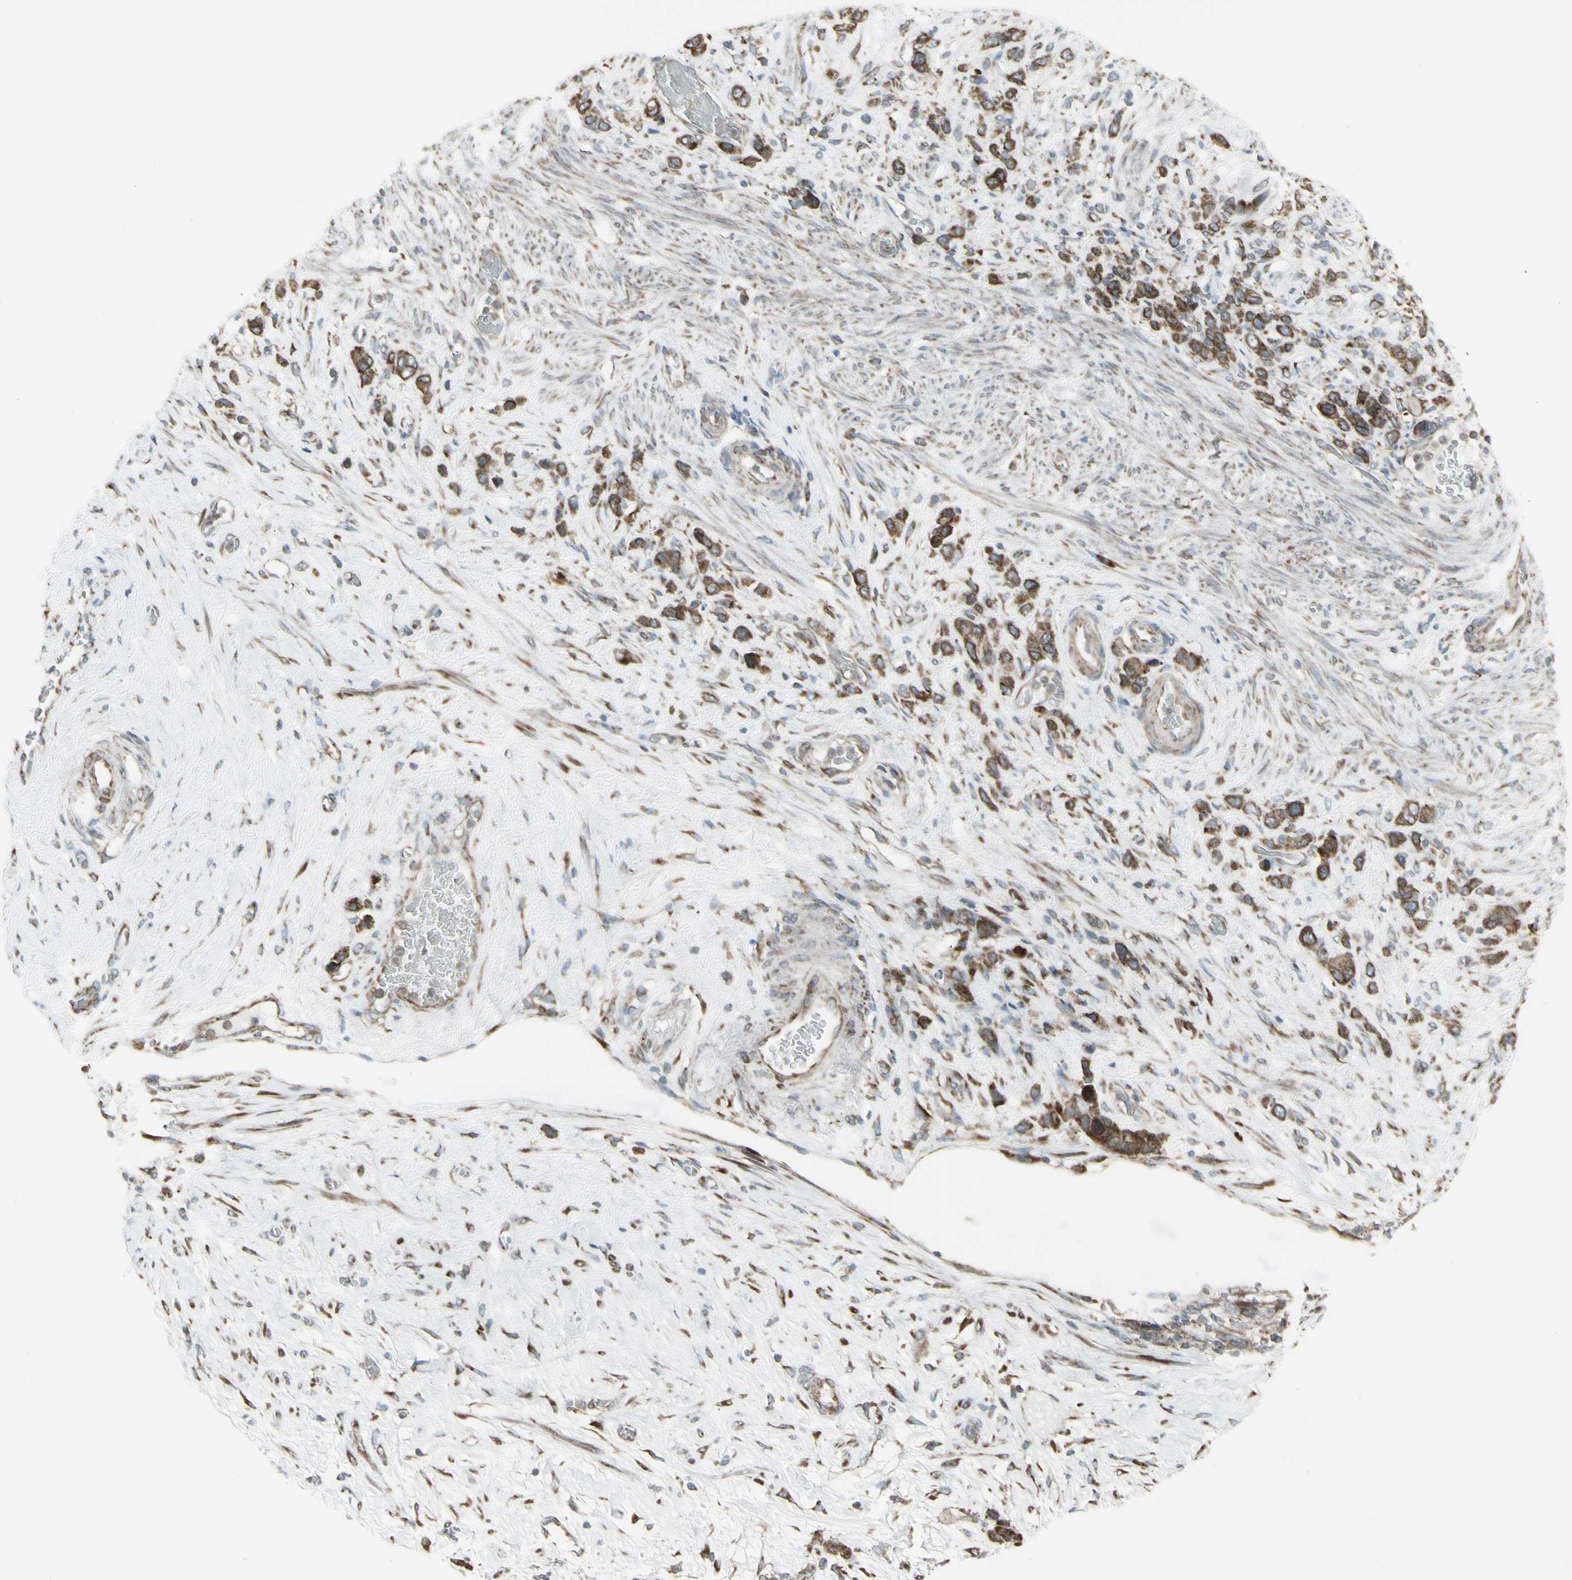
{"staining": {"intensity": "strong", "quantity": ">75%", "location": "cytoplasmic/membranous"}, "tissue": "stomach cancer", "cell_type": "Tumor cells", "image_type": "cancer", "snomed": [{"axis": "morphology", "description": "Adenocarcinoma, NOS"}, {"axis": "morphology", "description": "Adenocarcinoma, High grade"}, {"axis": "topography", "description": "Stomach, upper"}, {"axis": "topography", "description": "Stomach, lower"}], "caption": "There is high levels of strong cytoplasmic/membranous staining in tumor cells of stomach cancer, as demonstrated by immunohistochemical staining (brown color).", "gene": "FKBP3", "patient": {"sex": "female", "age": 65}}